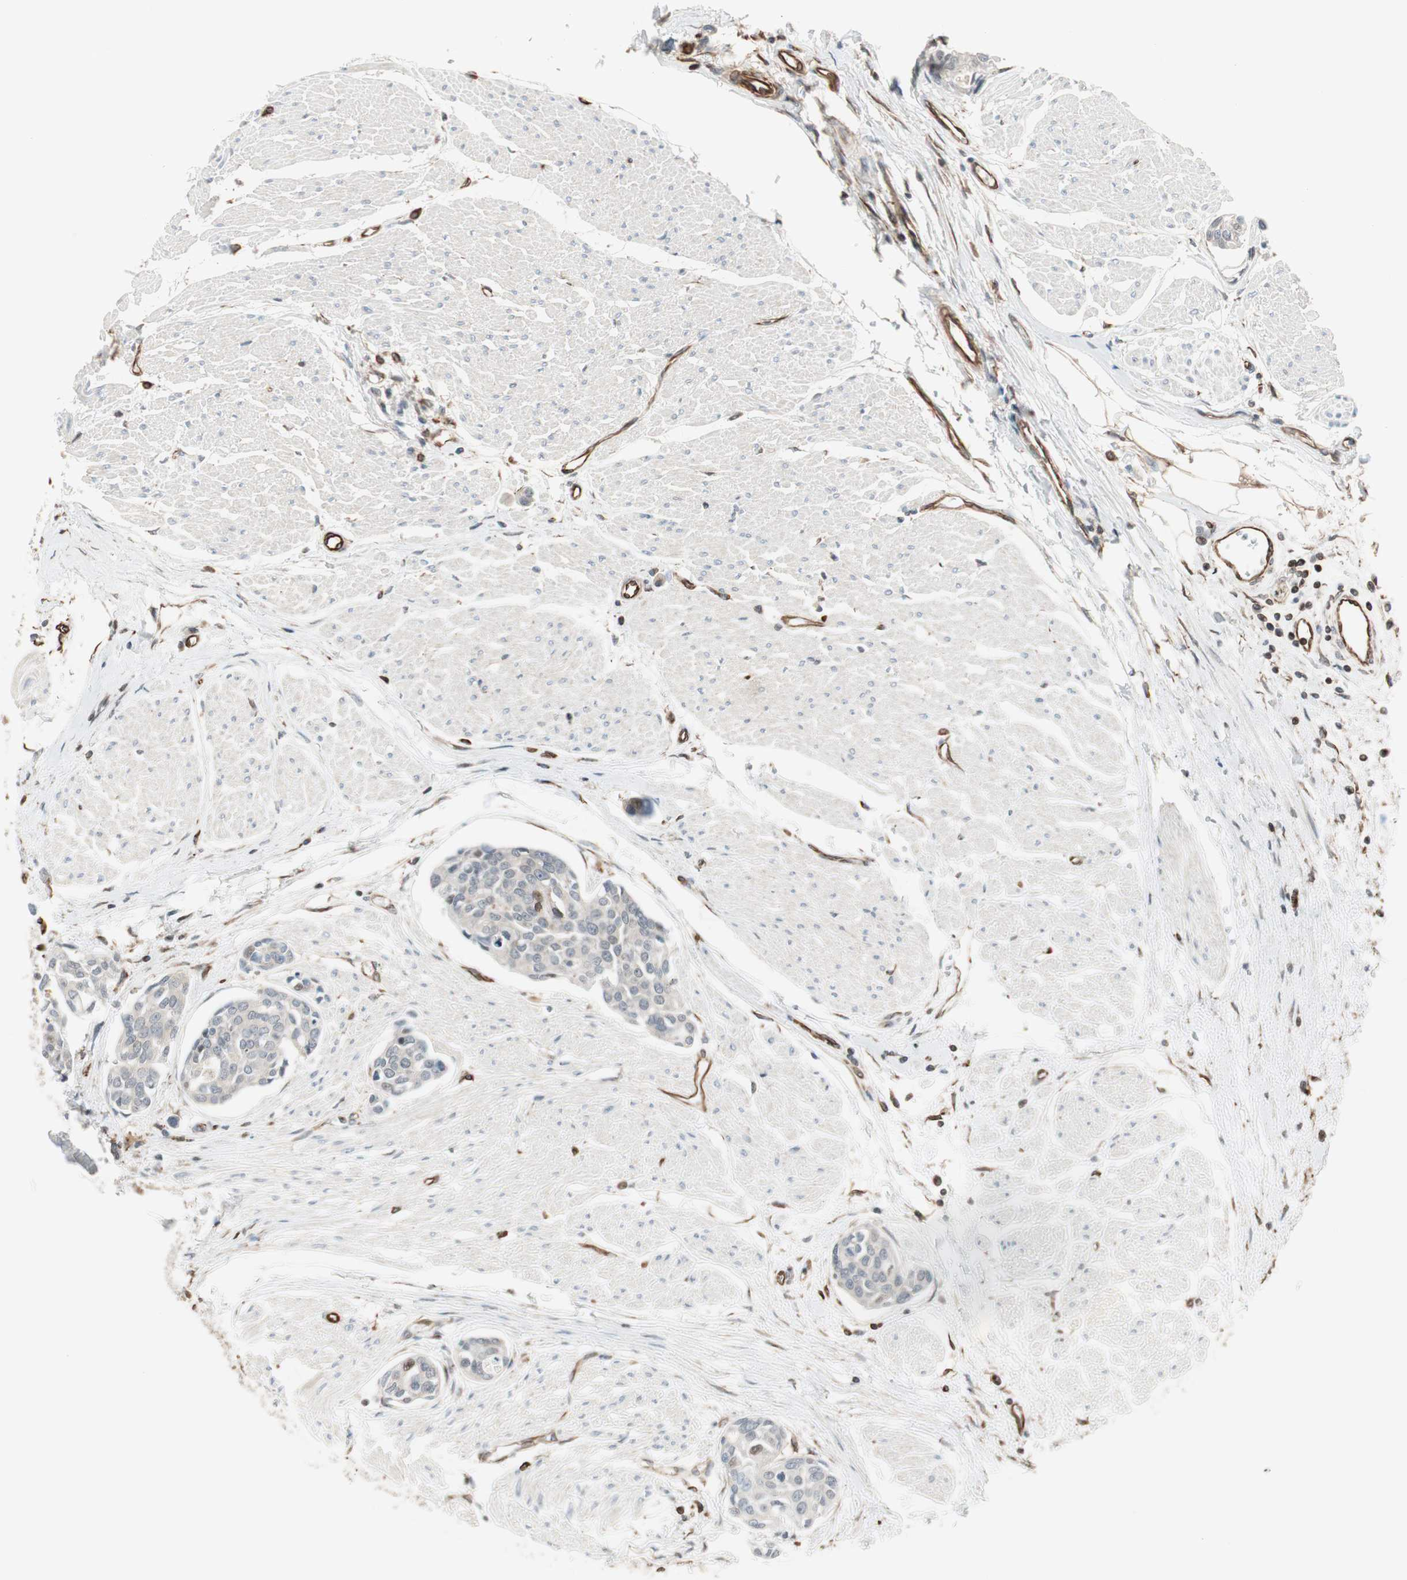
{"staining": {"intensity": "weak", "quantity": "<25%", "location": "nuclear"}, "tissue": "urothelial cancer", "cell_type": "Tumor cells", "image_type": "cancer", "snomed": [{"axis": "morphology", "description": "Urothelial carcinoma, High grade"}, {"axis": "topography", "description": "Urinary bladder"}], "caption": "This micrograph is of urothelial cancer stained with immunohistochemistry to label a protein in brown with the nuclei are counter-stained blue. There is no positivity in tumor cells.", "gene": "MAD2L2", "patient": {"sex": "male", "age": 78}}